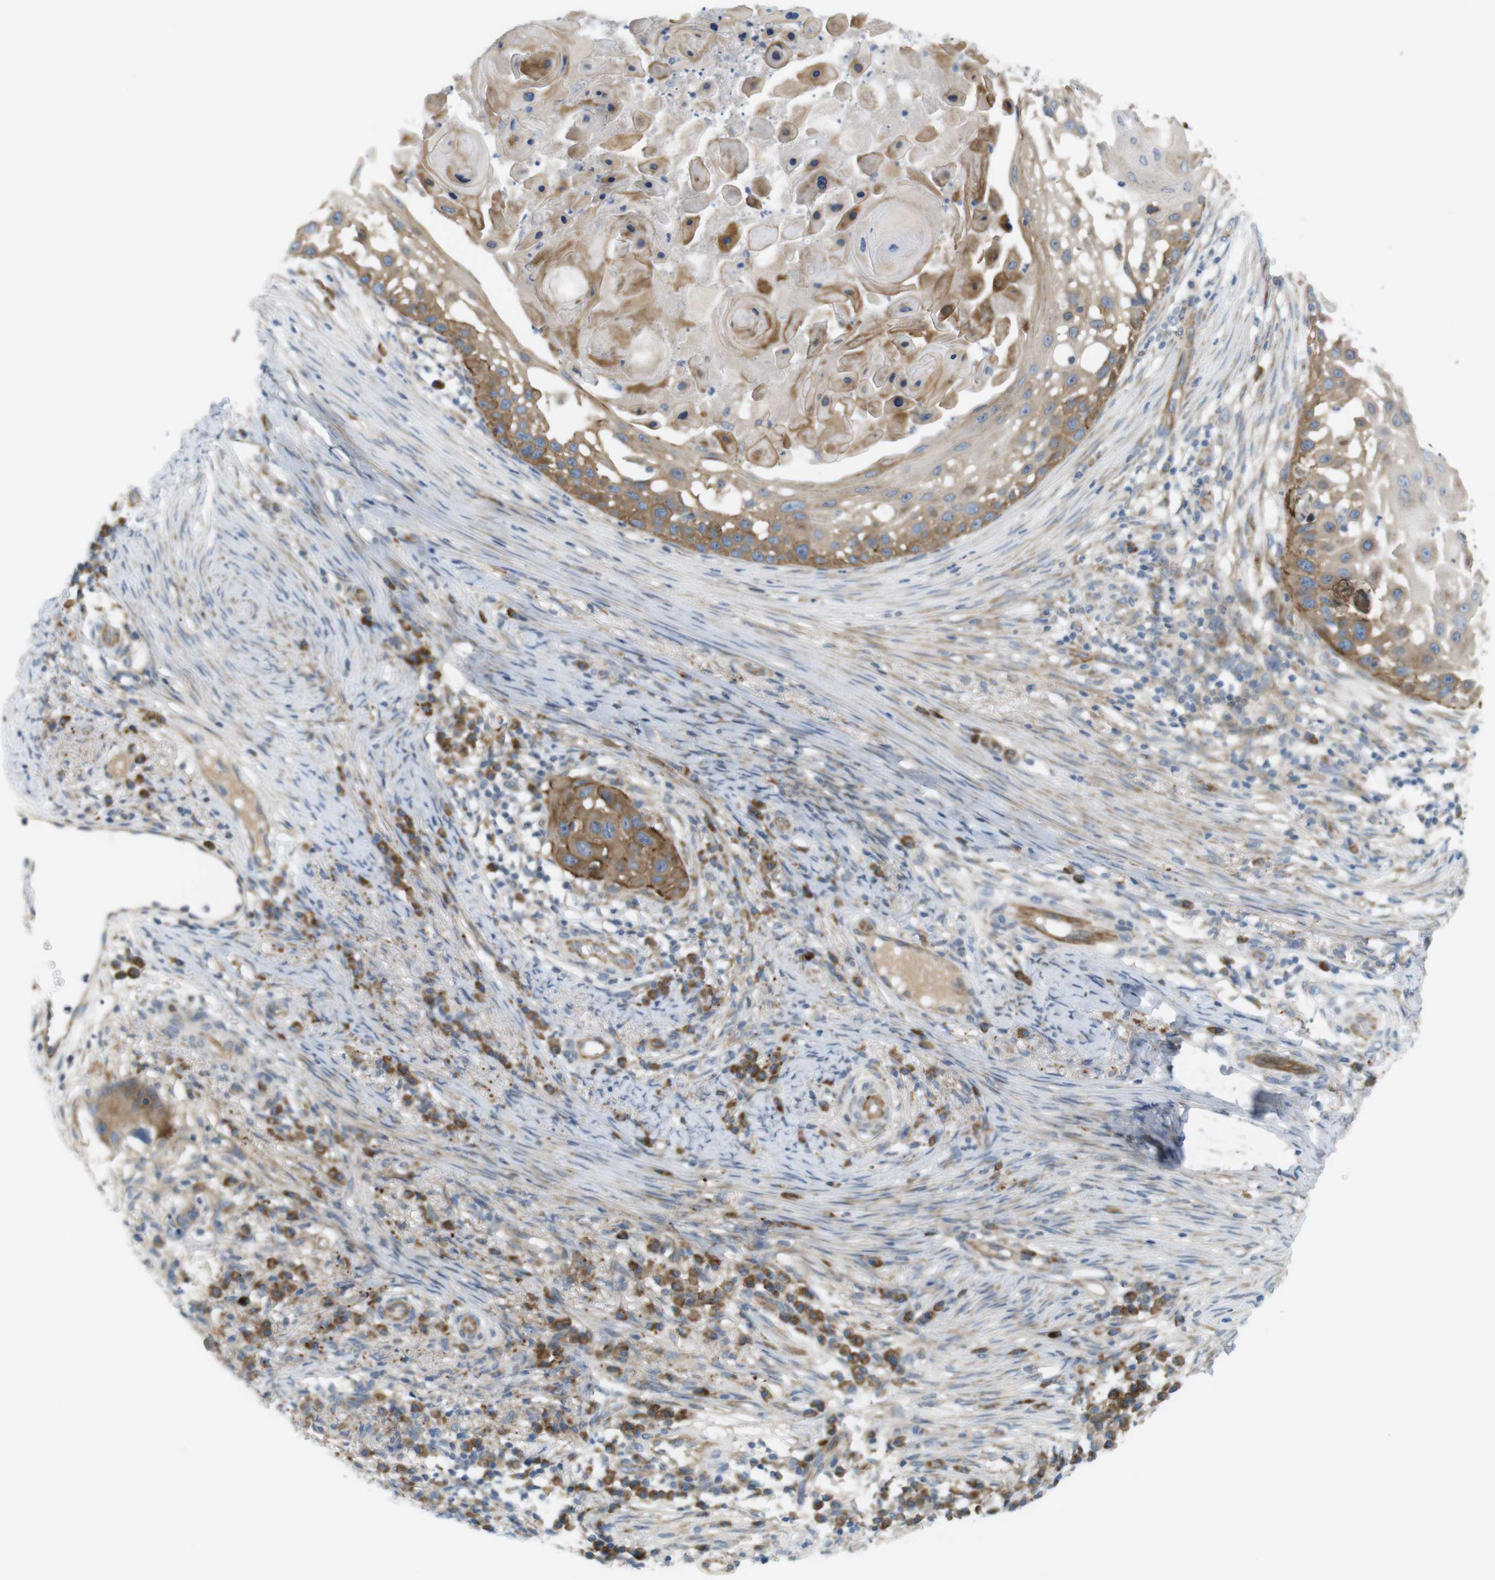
{"staining": {"intensity": "moderate", "quantity": ">75%", "location": "cytoplasmic/membranous"}, "tissue": "skin cancer", "cell_type": "Tumor cells", "image_type": "cancer", "snomed": [{"axis": "morphology", "description": "Squamous cell carcinoma, NOS"}, {"axis": "topography", "description": "Skin"}], "caption": "Moderate cytoplasmic/membranous expression for a protein is identified in approximately >75% of tumor cells of squamous cell carcinoma (skin) using IHC.", "gene": "GJC3", "patient": {"sex": "female", "age": 44}}